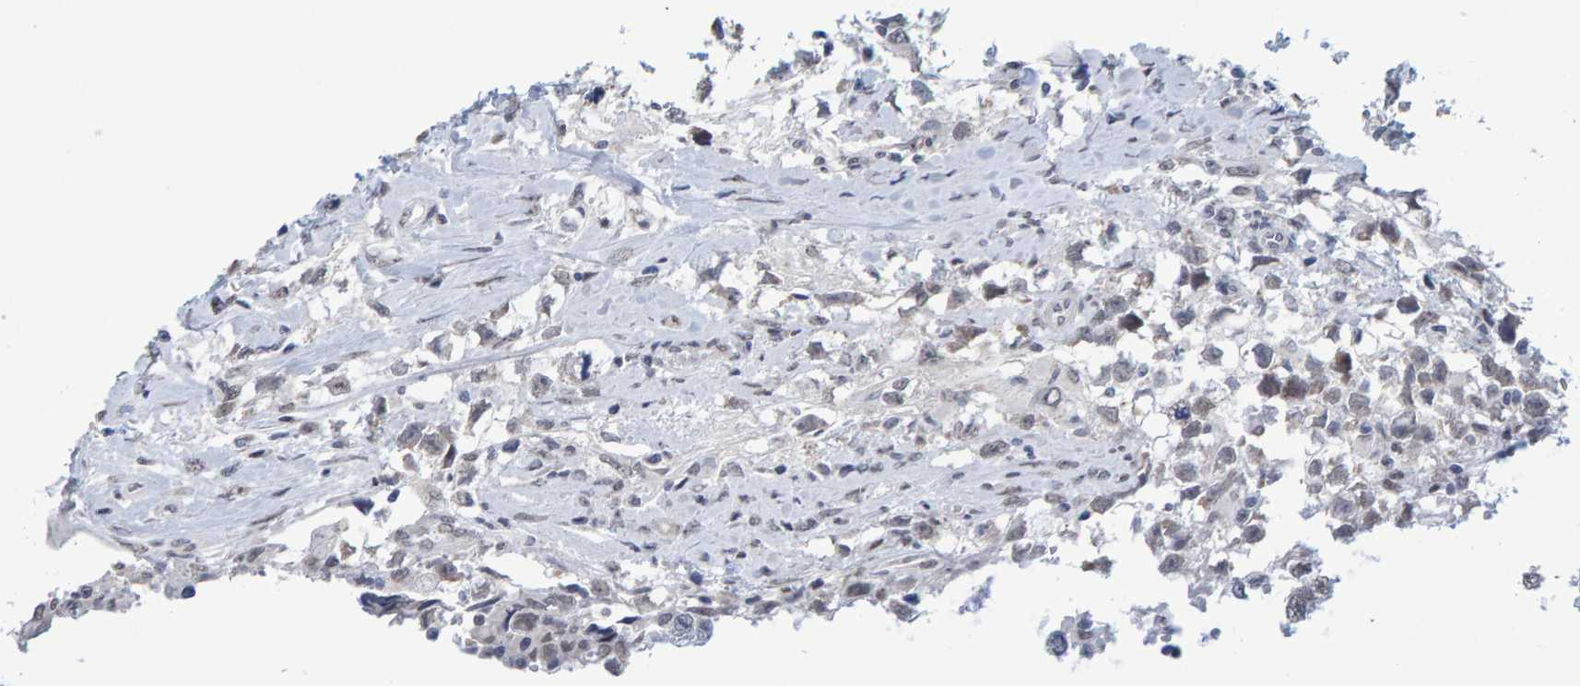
{"staining": {"intensity": "weak", "quantity": "<25%", "location": "nuclear"}, "tissue": "testis cancer", "cell_type": "Tumor cells", "image_type": "cancer", "snomed": [{"axis": "morphology", "description": "Seminoma, NOS"}, {"axis": "morphology", "description": "Carcinoma, Embryonal, NOS"}, {"axis": "topography", "description": "Testis"}], "caption": "Tumor cells are negative for brown protein staining in testis embryonal carcinoma.", "gene": "USP43", "patient": {"sex": "male", "age": 51}}